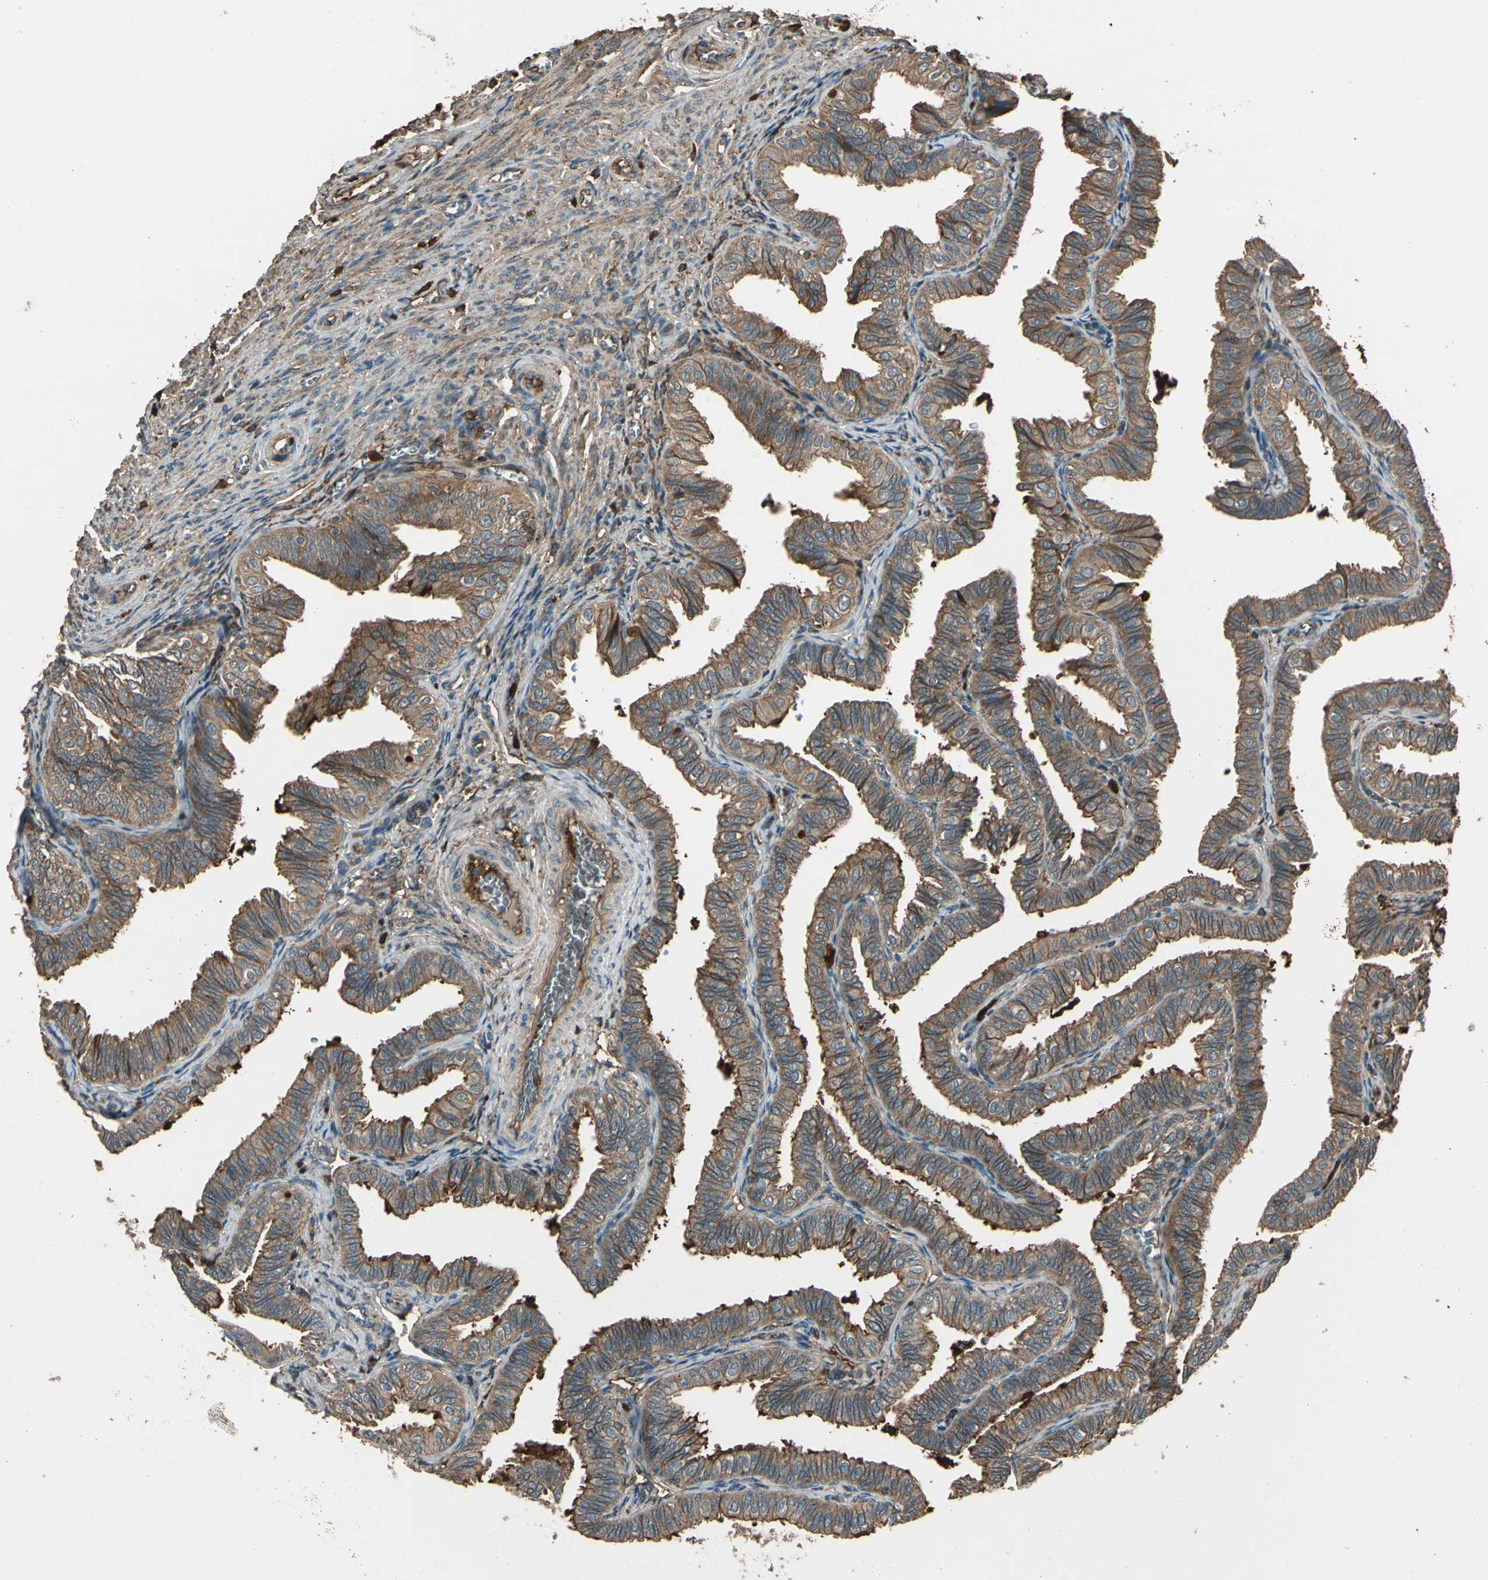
{"staining": {"intensity": "moderate", "quantity": ">75%", "location": "cytoplasmic/membranous"}, "tissue": "fallopian tube", "cell_type": "Glandular cells", "image_type": "normal", "snomed": [{"axis": "morphology", "description": "Normal tissue, NOS"}, {"axis": "topography", "description": "Fallopian tube"}], "caption": "The histopathology image reveals staining of normal fallopian tube, revealing moderate cytoplasmic/membranous protein staining (brown color) within glandular cells.", "gene": "STX11", "patient": {"sex": "female", "age": 46}}